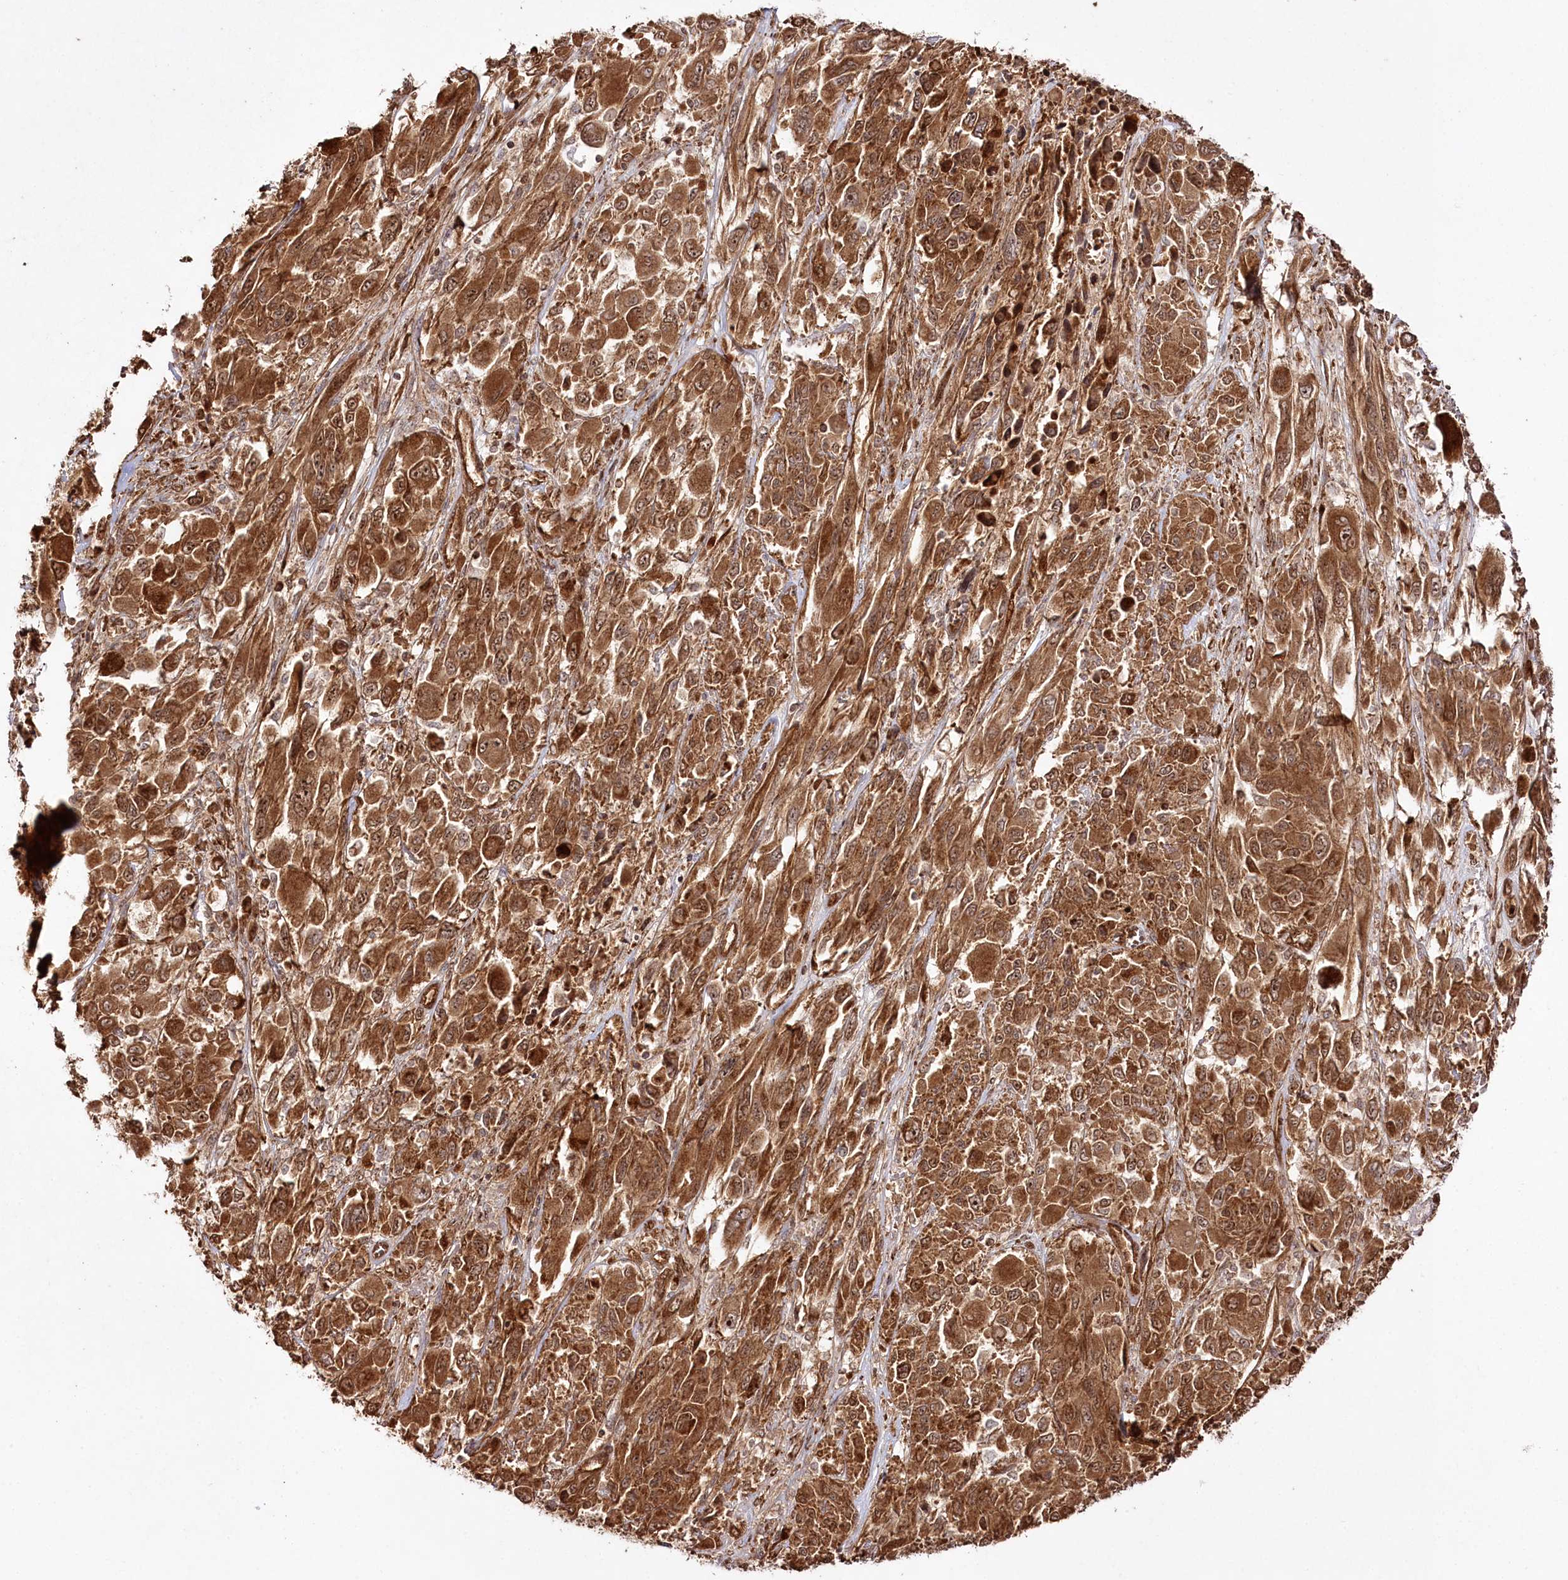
{"staining": {"intensity": "strong", "quantity": ">75%", "location": "cytoplasmic/membranous"}, "tissue": "melanoma", "cell_type": "Tumor cells", "image_type": "cancer", "snomed": [{"axis": "morphology", "description": "Malignant melanoma, NOS"}, {"axis": "topography", "description": "Skin"}], "caption": "The histopathology image shows immunohistochemical staining of malignant melanoma. There is strong cytoplasmic/membranous staining is appreciated in approximately >75% of tumor cells.", "gene": "REXO2", "patient": {"sex": "female", "age": 91}}